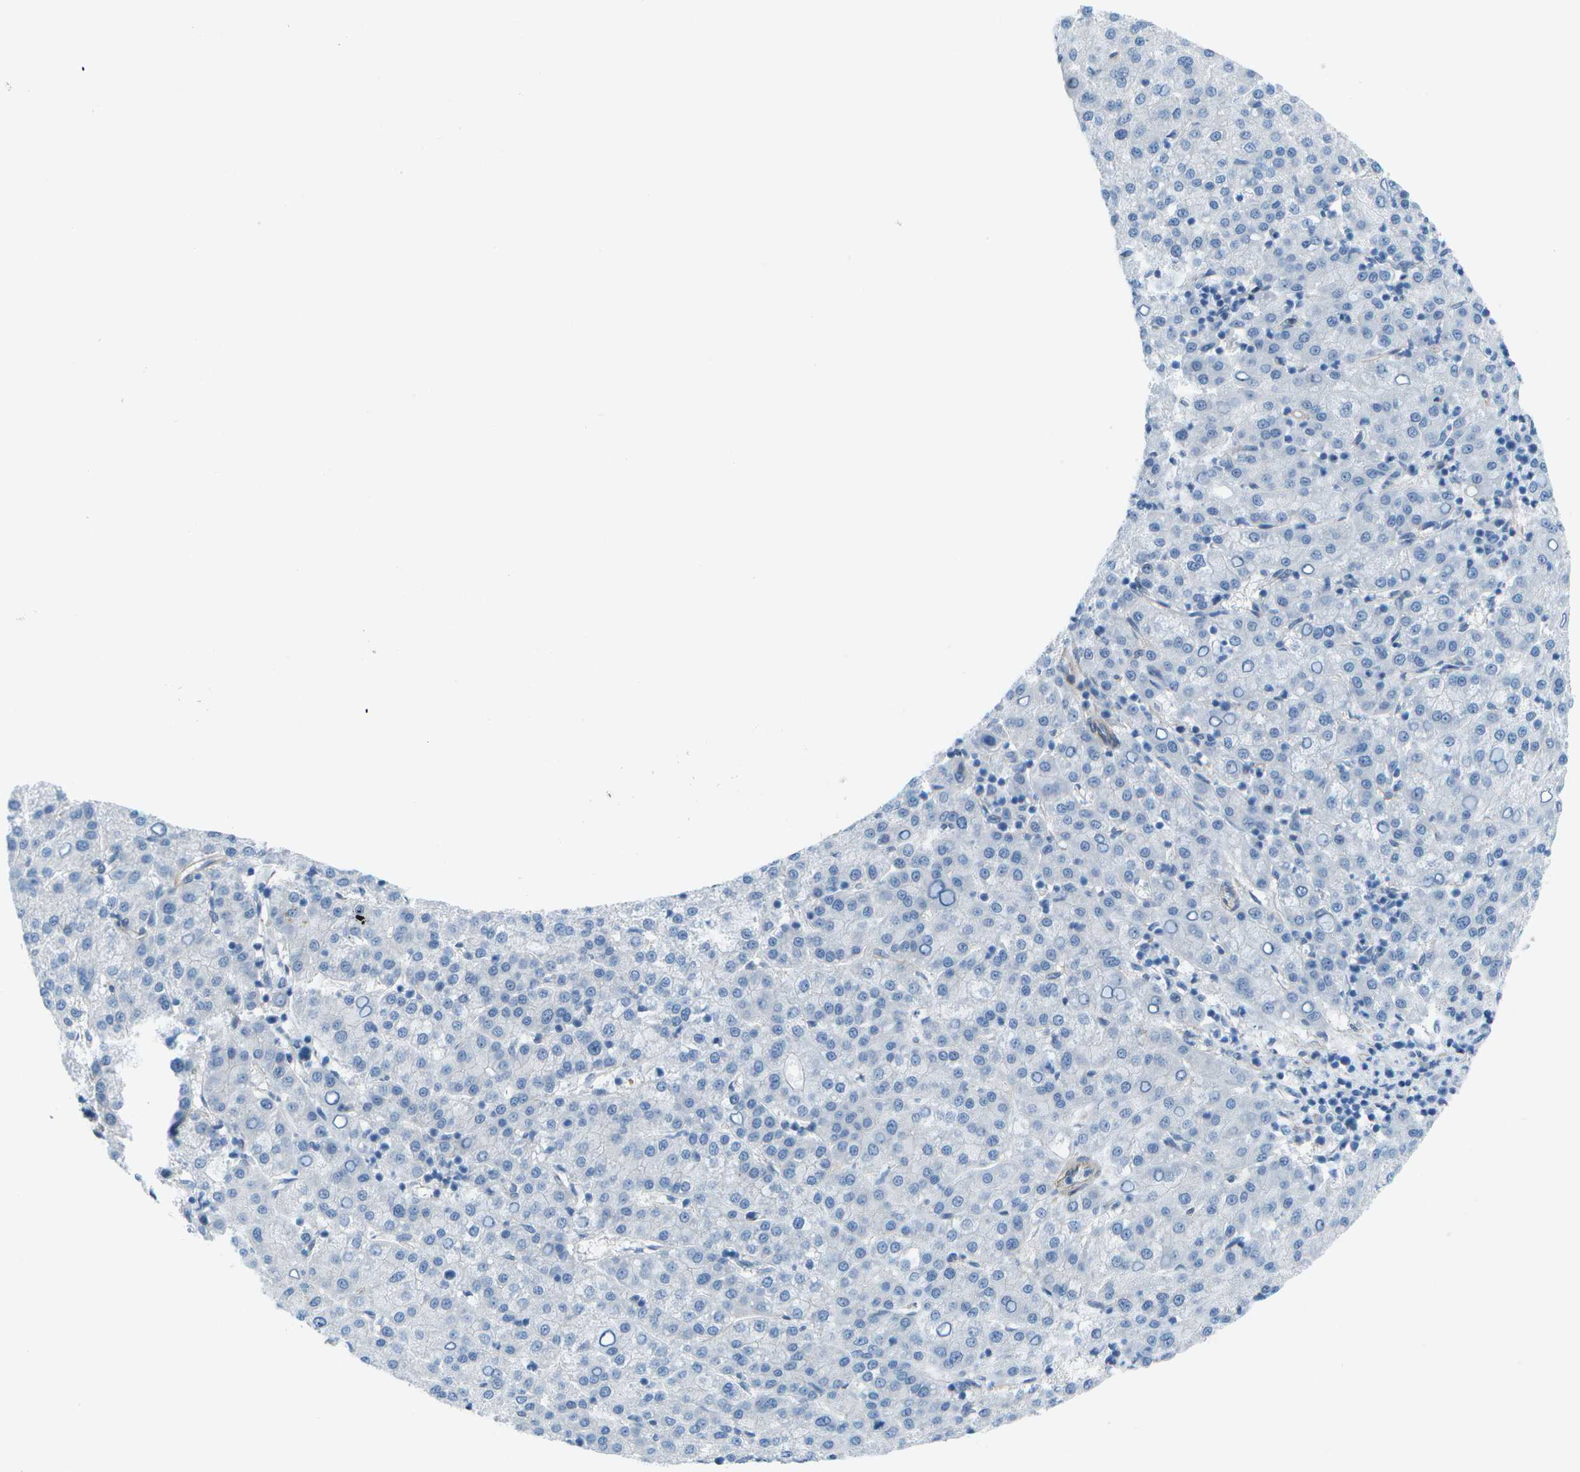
{"staining": {"intensity": "negative", "quantity": "none", "location": "none"}, "tissue": "liver cancer", "cell_type": "Tumor cells", "image_type": "cancer", "snomed": [{"axis": "morphology", "description": "Carcinoma, Hepatocellular, NOS"}, {"axis": "topography", "description": "Liver"}], "caption": "Micrograph shows no significant protein staining in tumor cells of hepatocellular carcinoma (liver).", "gene": "SORBS3", "patient": {"sex": "female", "age": 58}}